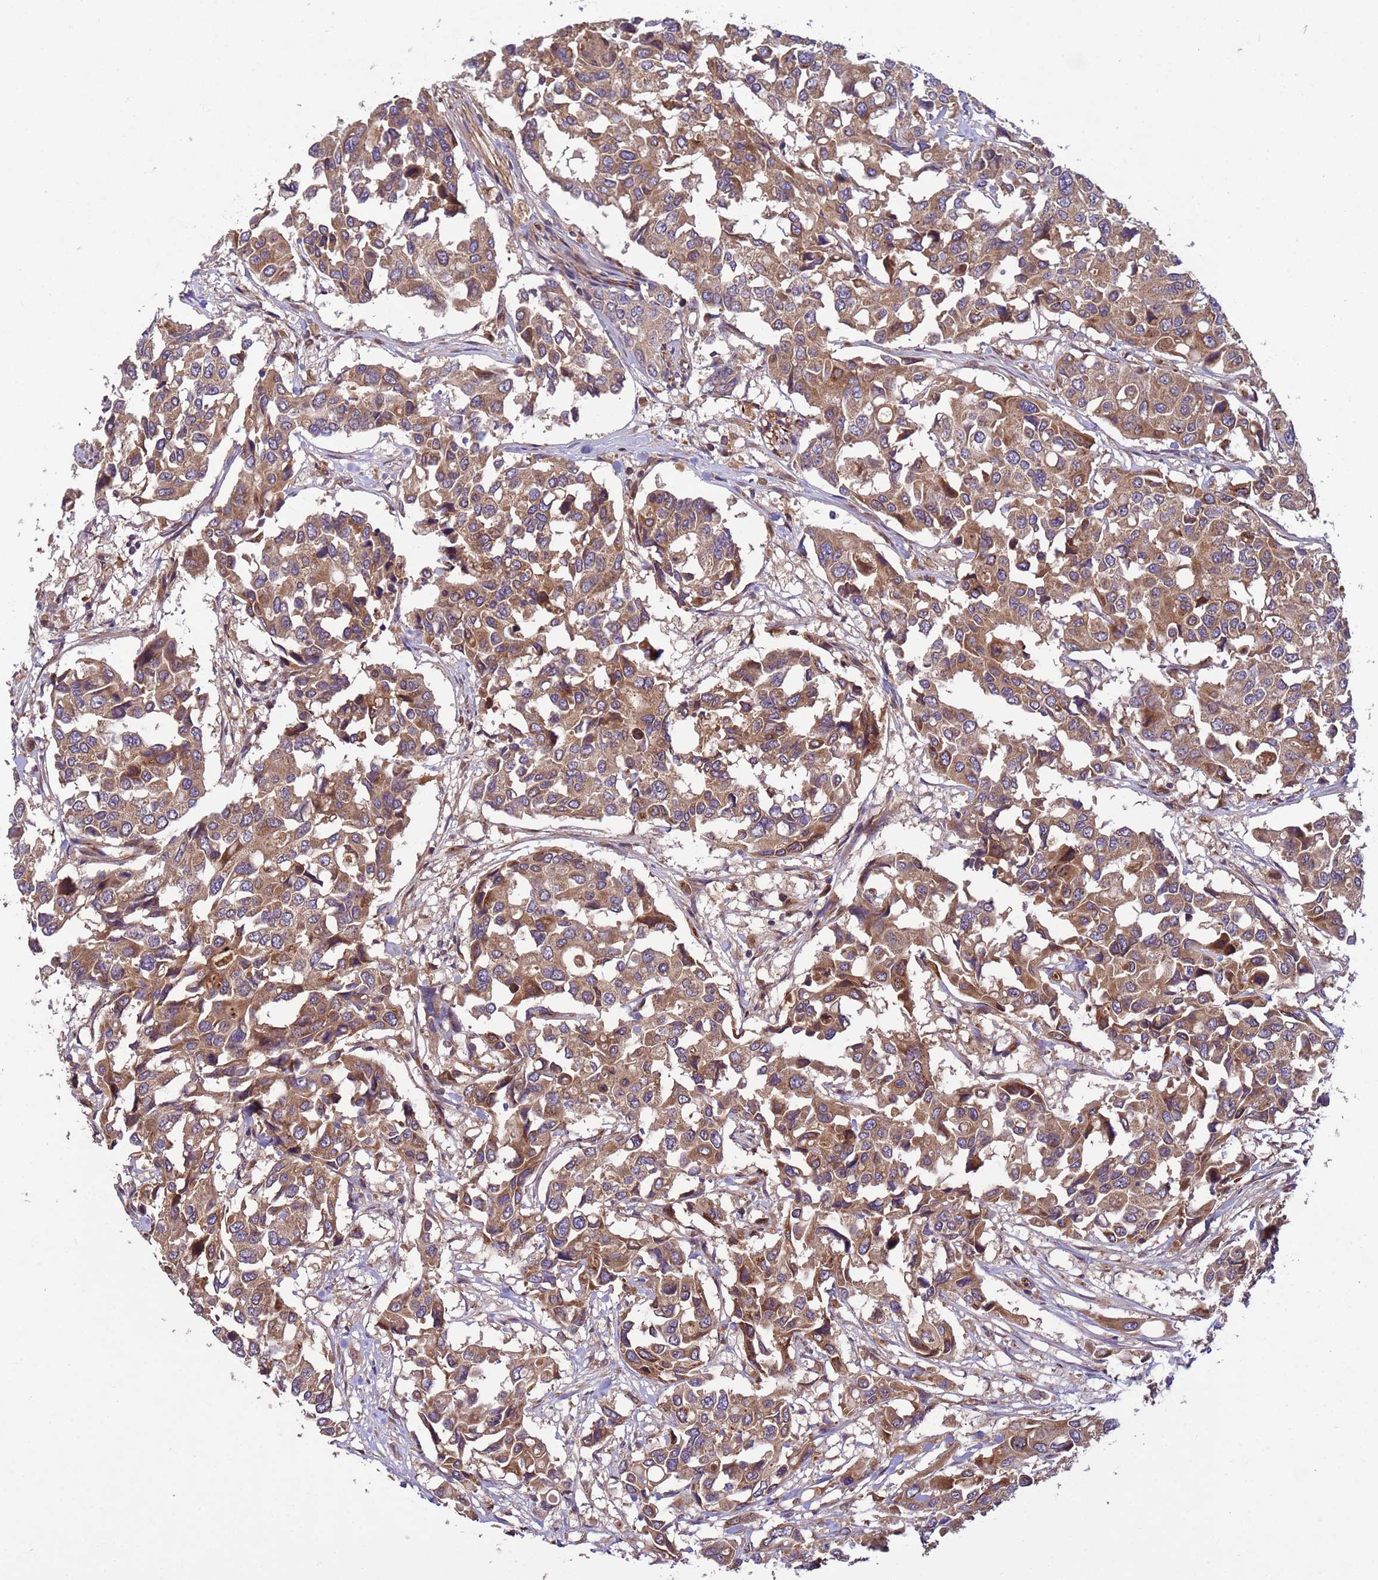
{"staining": {"intensity": "moderate", "quantity": ">75%", "location": "cytoplasmic/membranous"}, "tissue": "colorectal cancer", "cell_type": "Tumor cells", "image_type": "cancer", "snomed": [{"axis": "morphology", "description": "Adenocarcinoma, NOS"}, {"axis": "topography", "description": "Colon"}], "caption": "Human colorectal cancer (adenocarcinoma) stained with a brown dye exhibits moderate cytoplasmic/membranous positive positivity in approximately >75% of tumor cells.", "gene": "RAB10", "patient": {"sex": "male", "age": 77}}